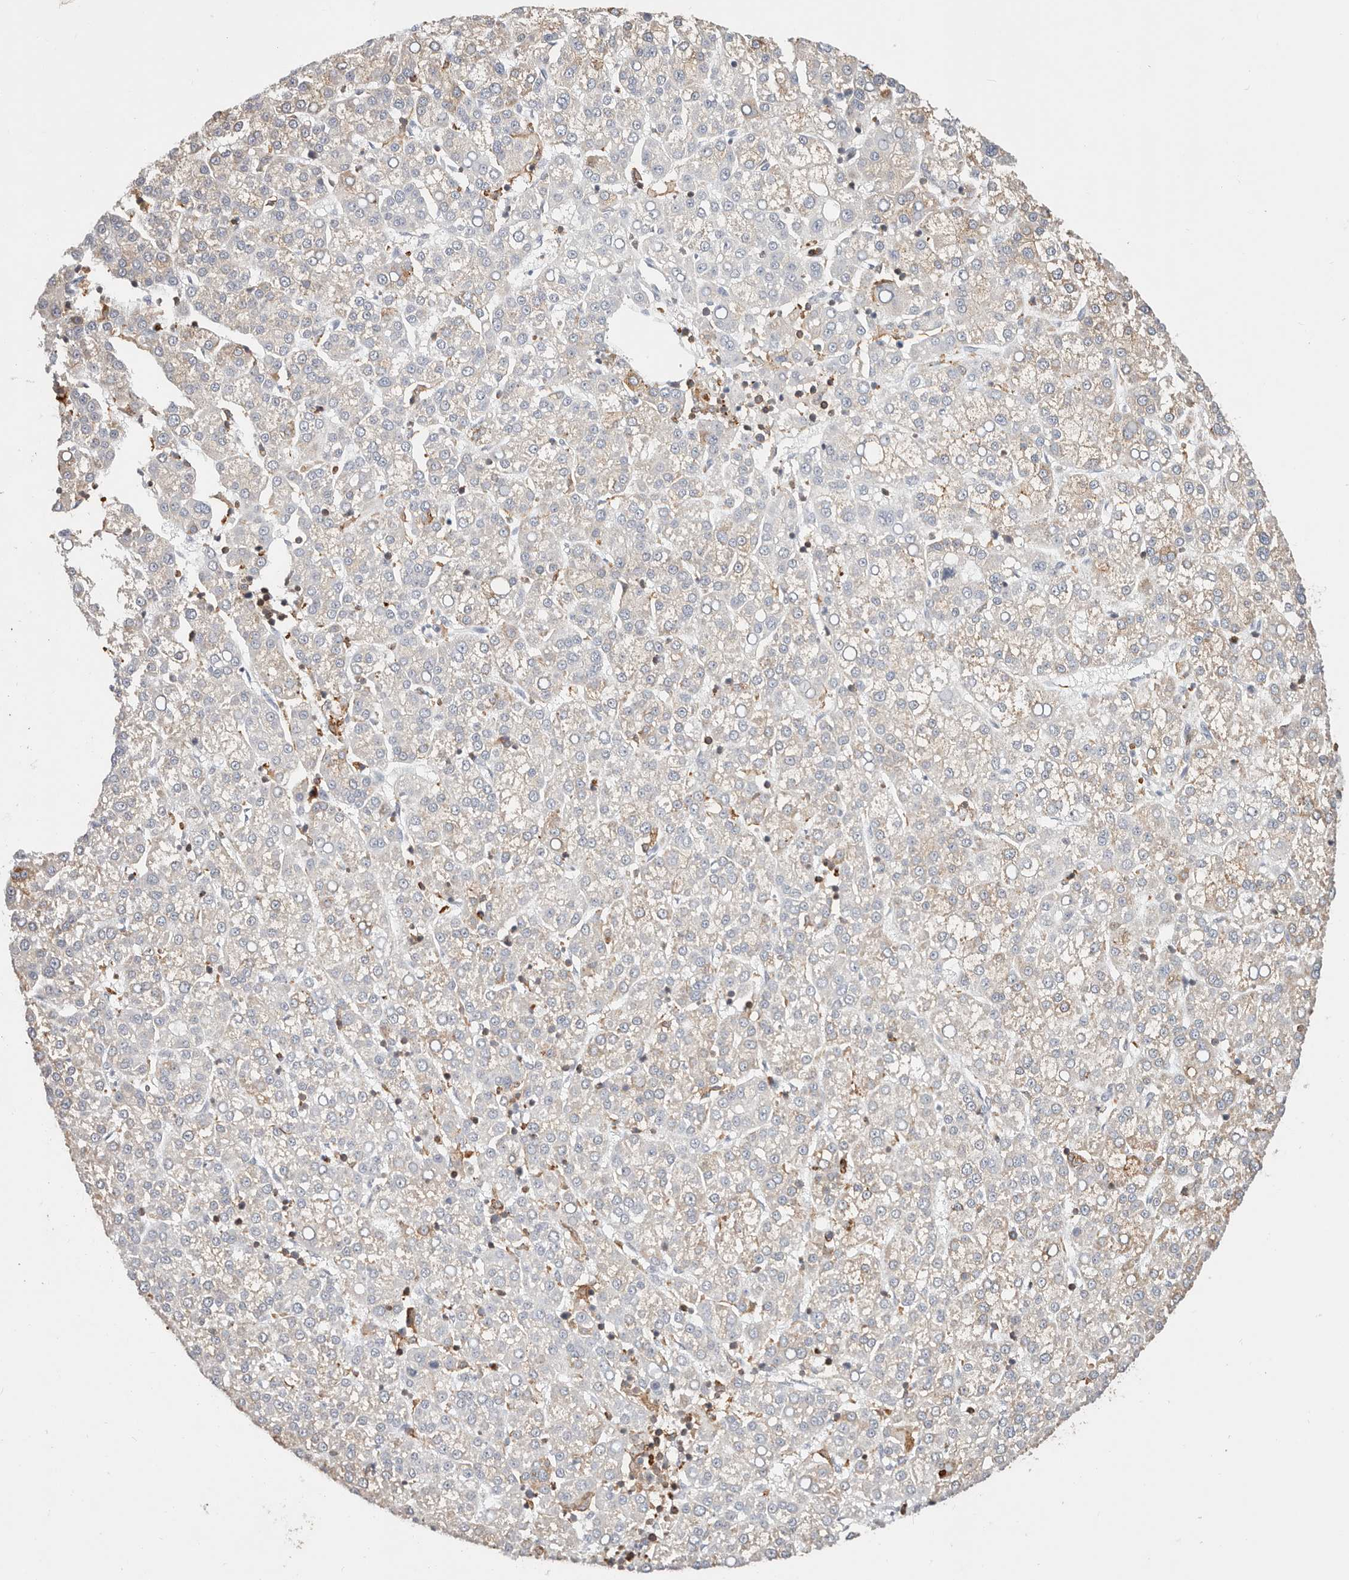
{"staining": {"intensity": "weak", "quantity": "<25%", "location": "cytoplasmic/membranous"}, "tissue": "liver cancer", "cell_type": "Tumor cells", "image_type": "cancer", "snomed": [{"axis": "morphology", "description": "Carcinoma, Hepatocellular, NOS"}, {"axis": "topography", "description": "Liver"}], "caption": "A micrograph of liver cancer stained for a protein exhibits no brown staining in tumor cells.", "gene": "TMEM63B", "patient": {"sex": "female", "age": 58}}